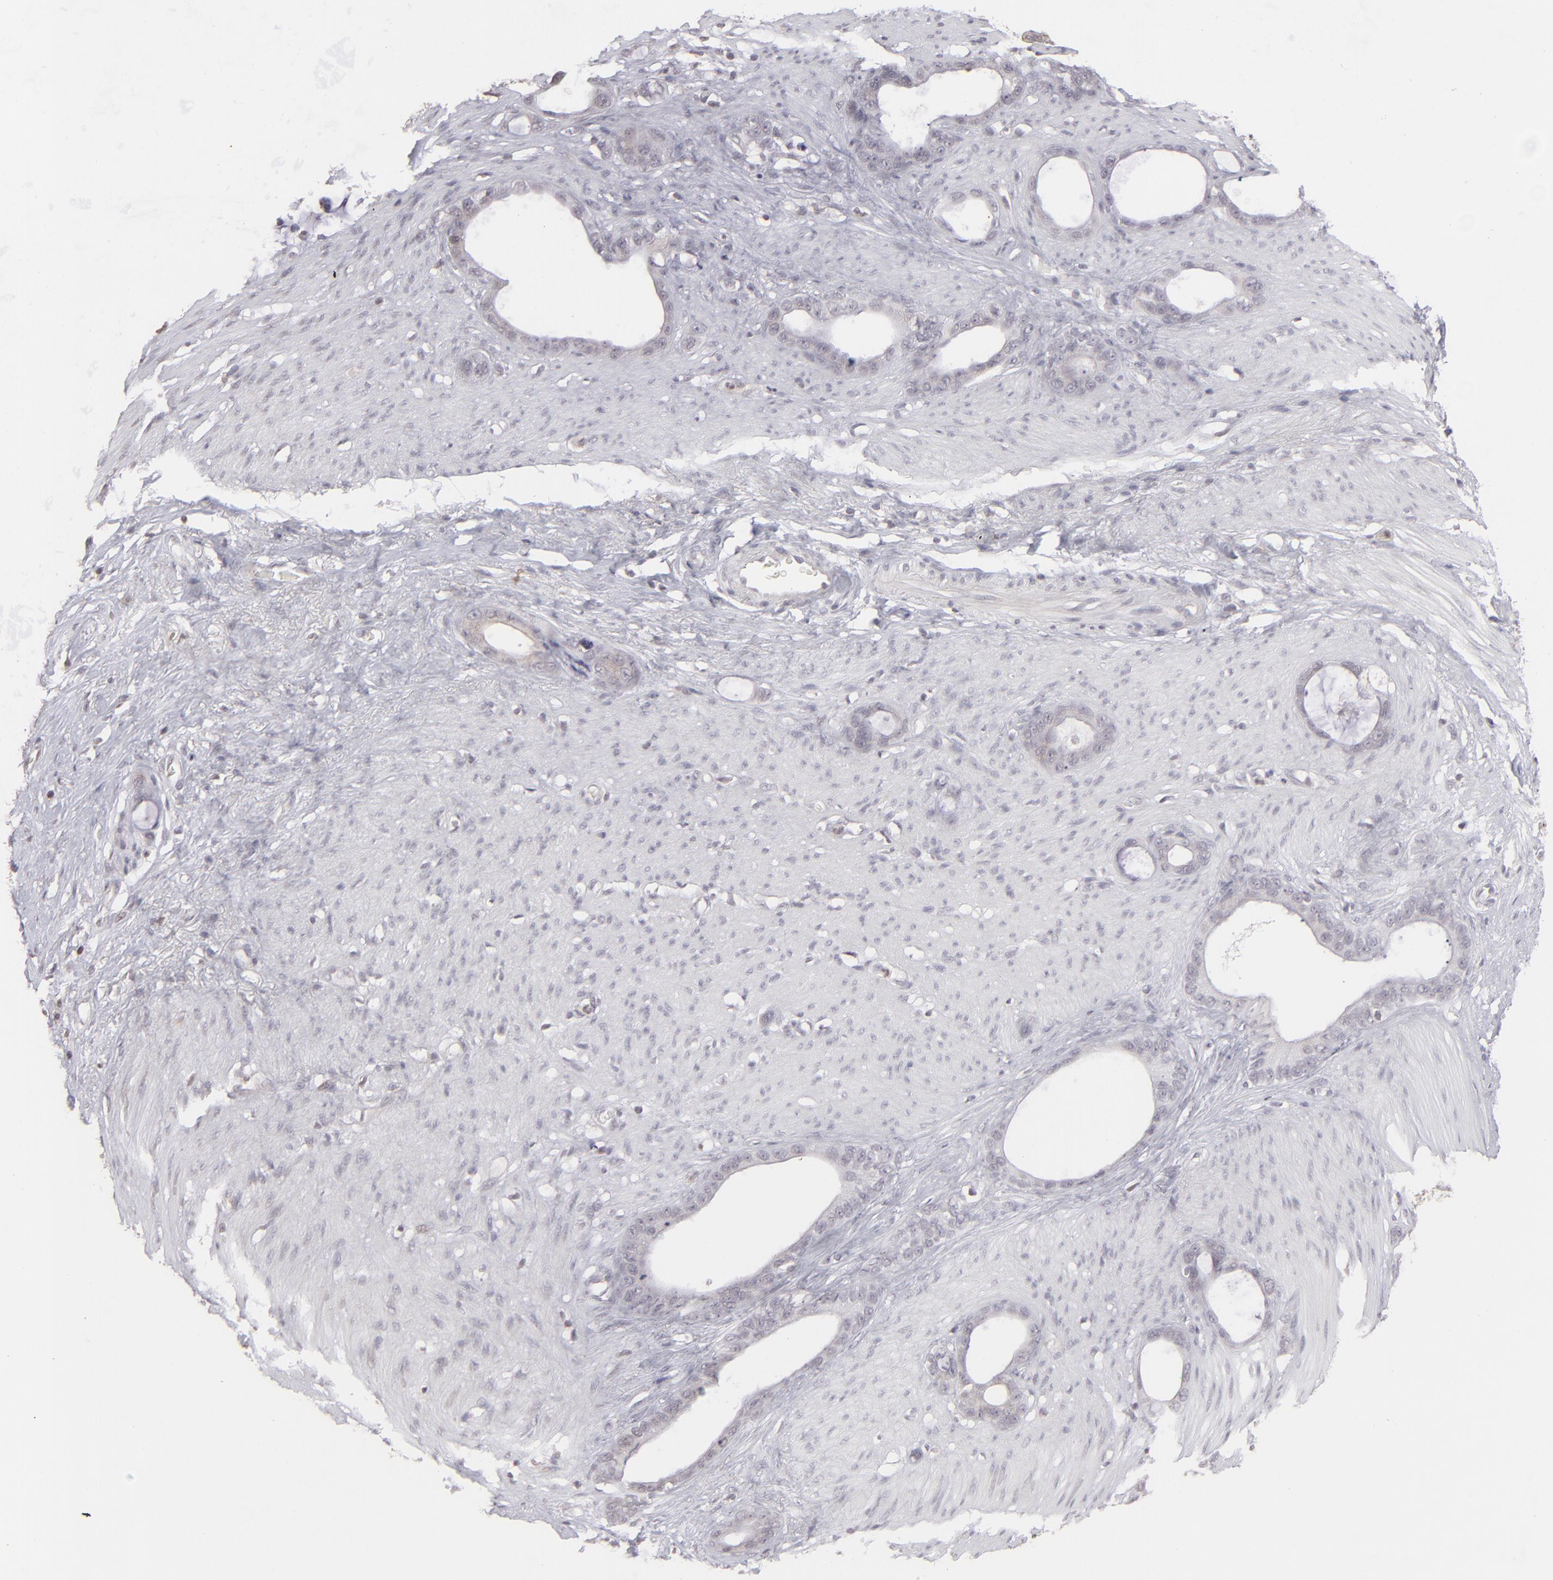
{"staining": {"intensity": "negative", "quantity": "none", "location": "none"}, "tissue": "stomach cancer", "cell_type": "Tumor cells", "image_type": "cancer", "snomed": [{"axis": "morphology", "description": "Adenocarcinoma, NOS"}, {"axis": "topography", "description": "Stomach"}], "caption": "A photomicrograph of human stomach cancer is negative for staining in tumor cells.", "gene": "CLDN2", "patient": {"sex": "female", "age": 75}}